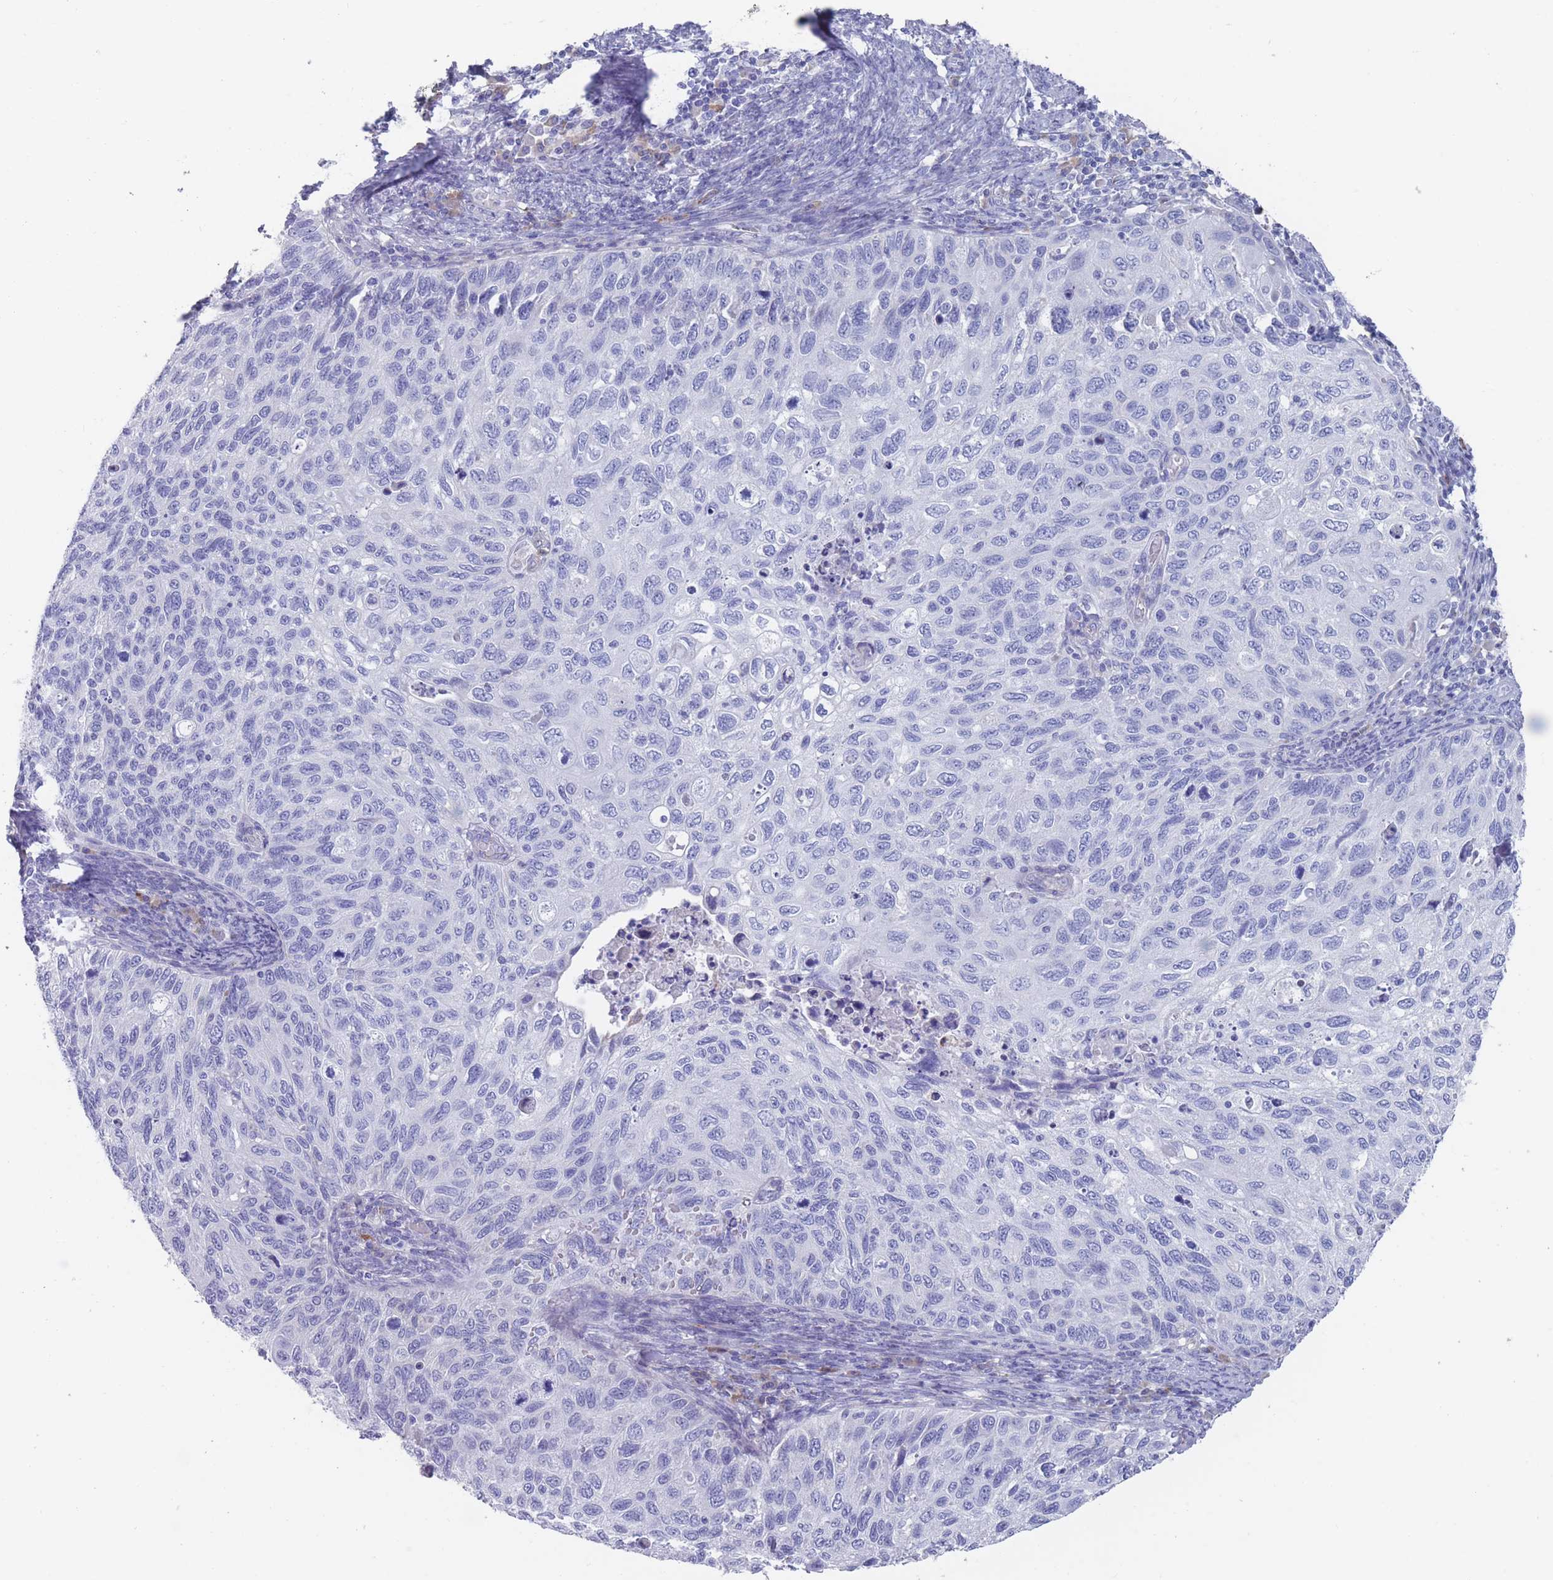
{"staining": {"intensity": "negative", "quantity": "none", "location": "none"}, "tissue": "cervical cancer", "cell_type": "Tumor cells", "image_type": "cancer", "snomed": [{"axis": "morphology", "description": "Squamous cell carcinoma, NOS"}, {"axis": "topography", "description": "Cervix"}], "caption": "This is an IHC image of cervical cancer. There is no positivity in tumor cells.", "gene": "ST8SIA5", "patient": {"sex": "female", "age": 70}}